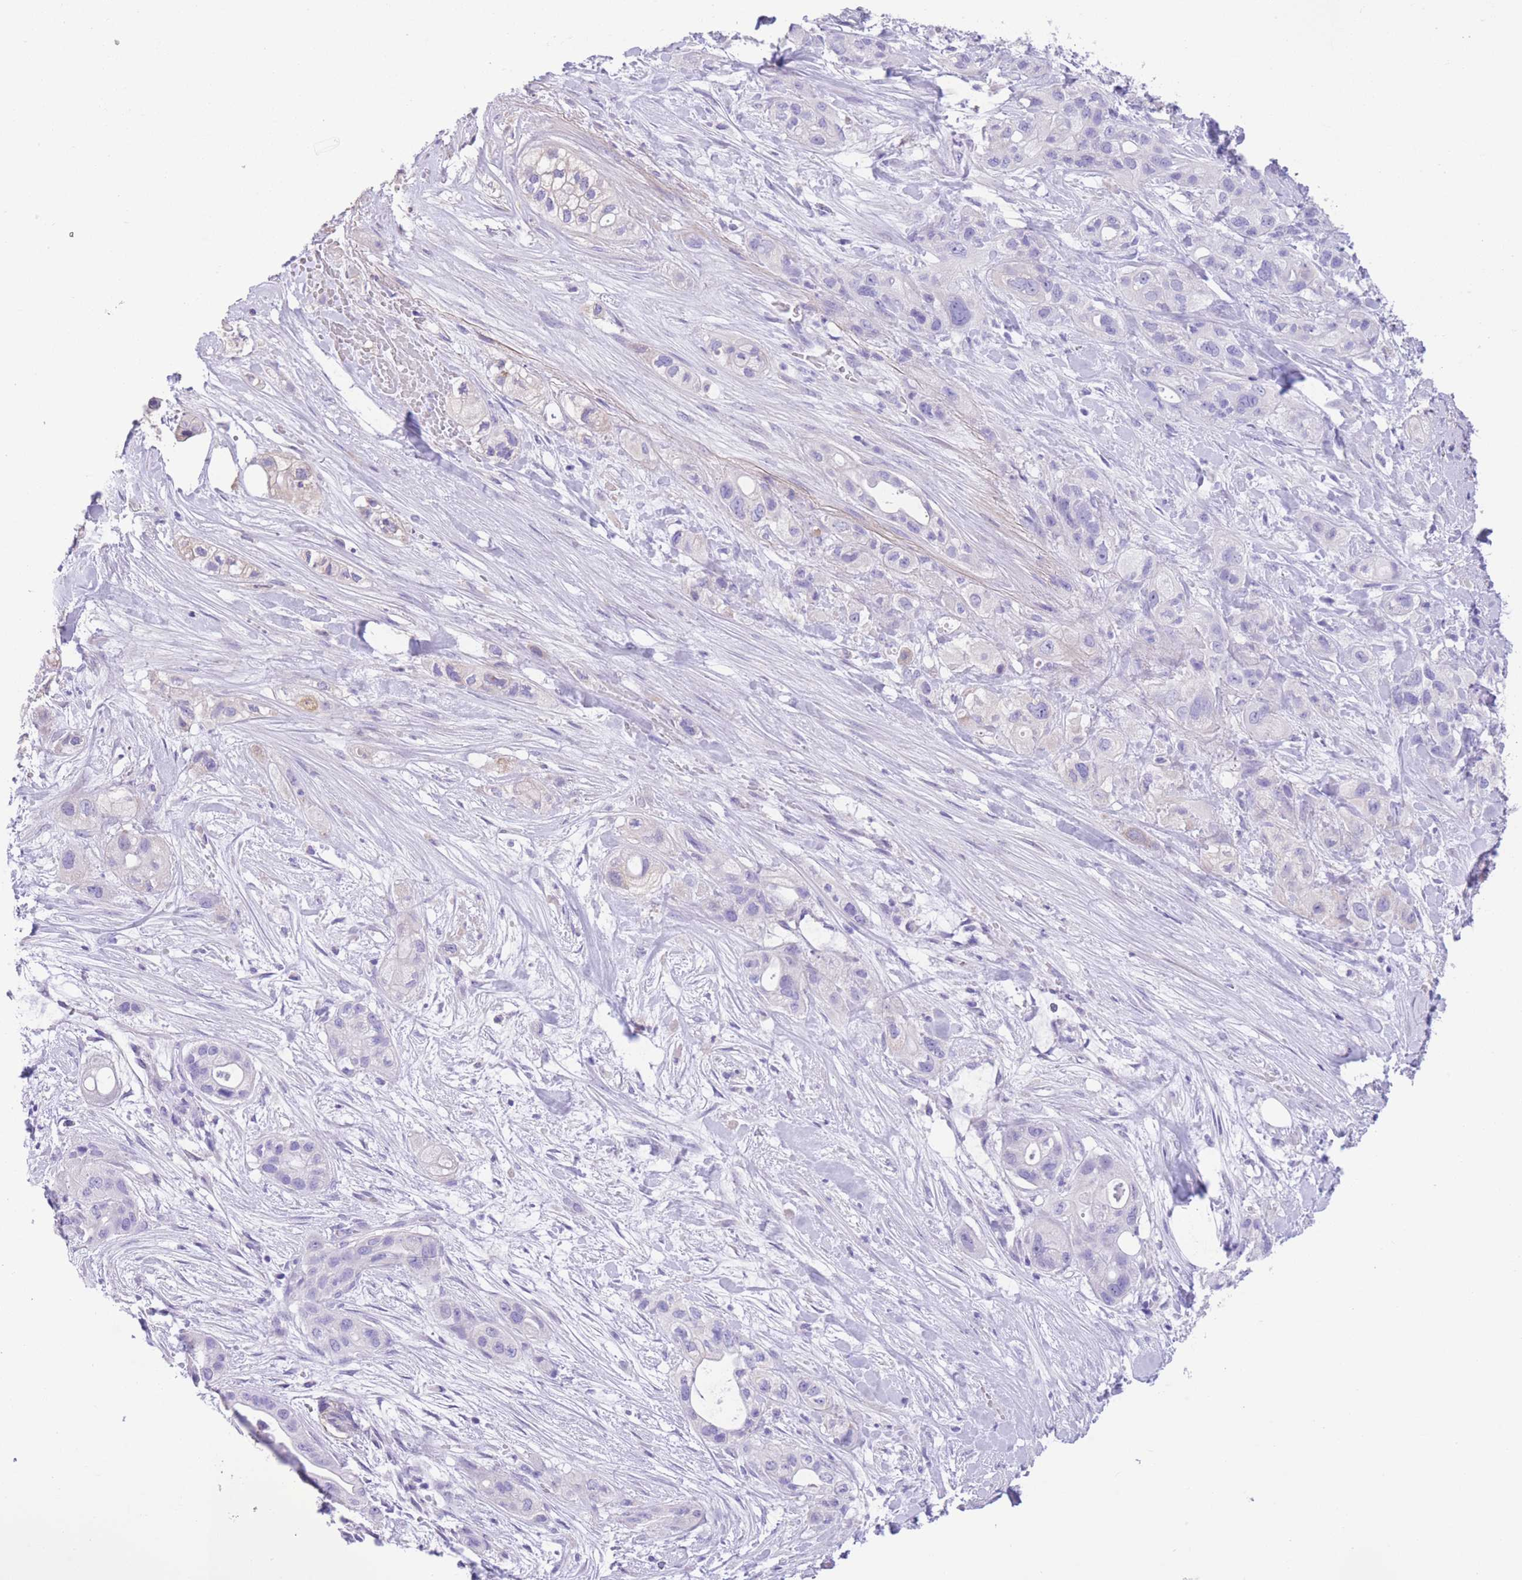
{"staining": {"intensity": "negative", "quantity": "none", "location": "none"}, "tissue": "pancreatic cancer", "cell_type": "Tumor cells", "image_type": "cancer", "snomed": [{"axis": "morphology", "description": "Adenocarcinoma, NOS"}, {"axis": "topography", "description": "Pancreas"}], "caption": "A high-resolution image shows immunohistochemistry staining of pancreatic cancer (adenocarcinoma), which shows no significant expression in tumor cells.", "gene": "RAI2", "patient": {"sex": "male", "age": 44}}